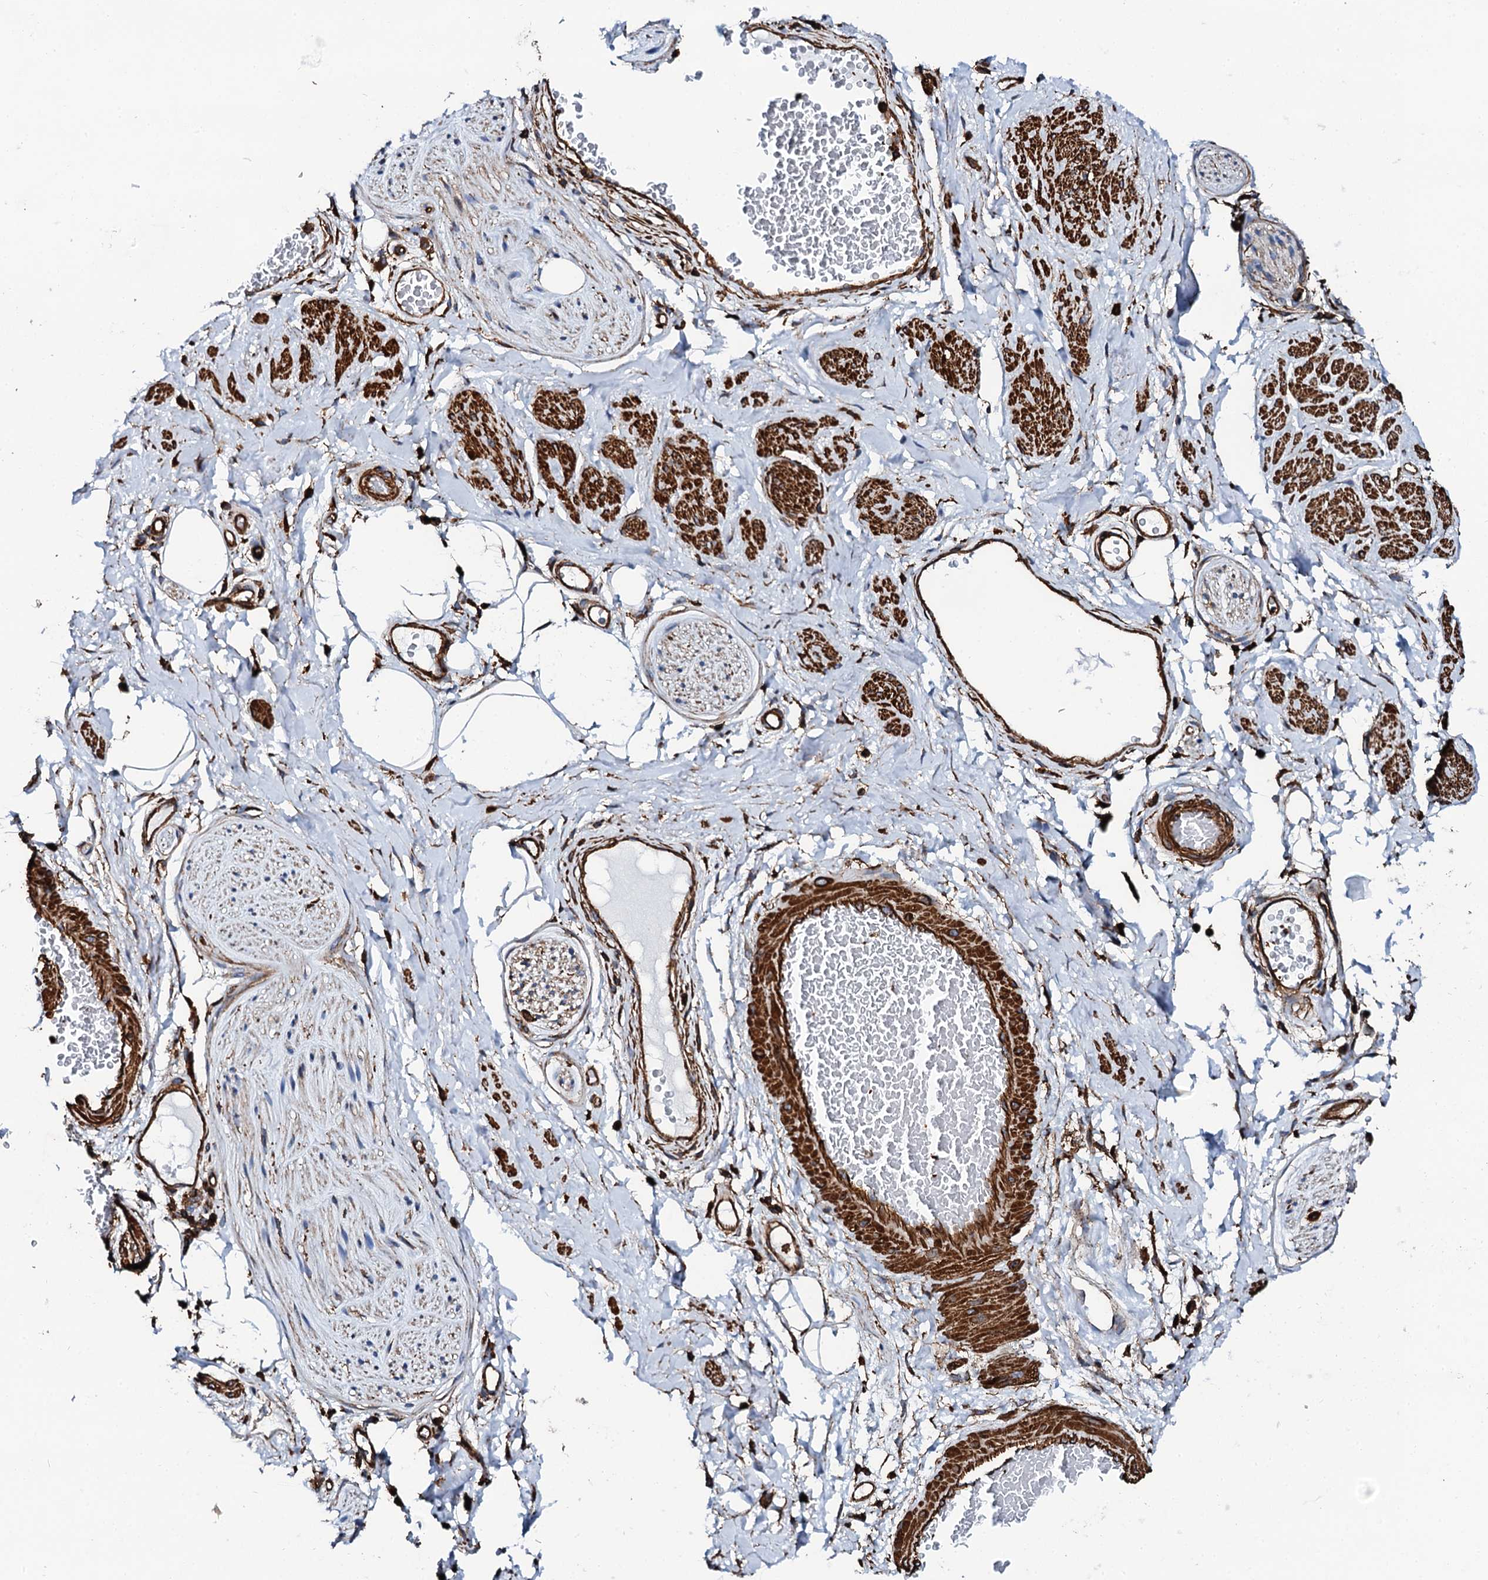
{"staining": {"intensity": "moderate", "quantity": ">75%", "location": "cytoplasmic/membranous"}, "tissue": "adipose tissue", "cell_type": "Adipocytes", "image_type": "normal", "snomed": [{"axis": "morphology", "description": "Normal tissue, NOS"}, {"axis": "morphology", "description": "Adenocarcinoma, NOS"}, {"axis": "topography", "description": "Rectum"}, {"axis": "topography", "description": "Vagina"}, {"axis": "topography", "description": "Peripheral nerve tissue"}], "caption": "Protein analysis of unremarkable adipose tissue exhibits moderate cytoplasmic/membranous expression in approximately >75% of adipocytes. (IHC, brightfield microscopy, high magnification).", "gene": "INTS10", "patient": {"sex": "female", "age": 71}}